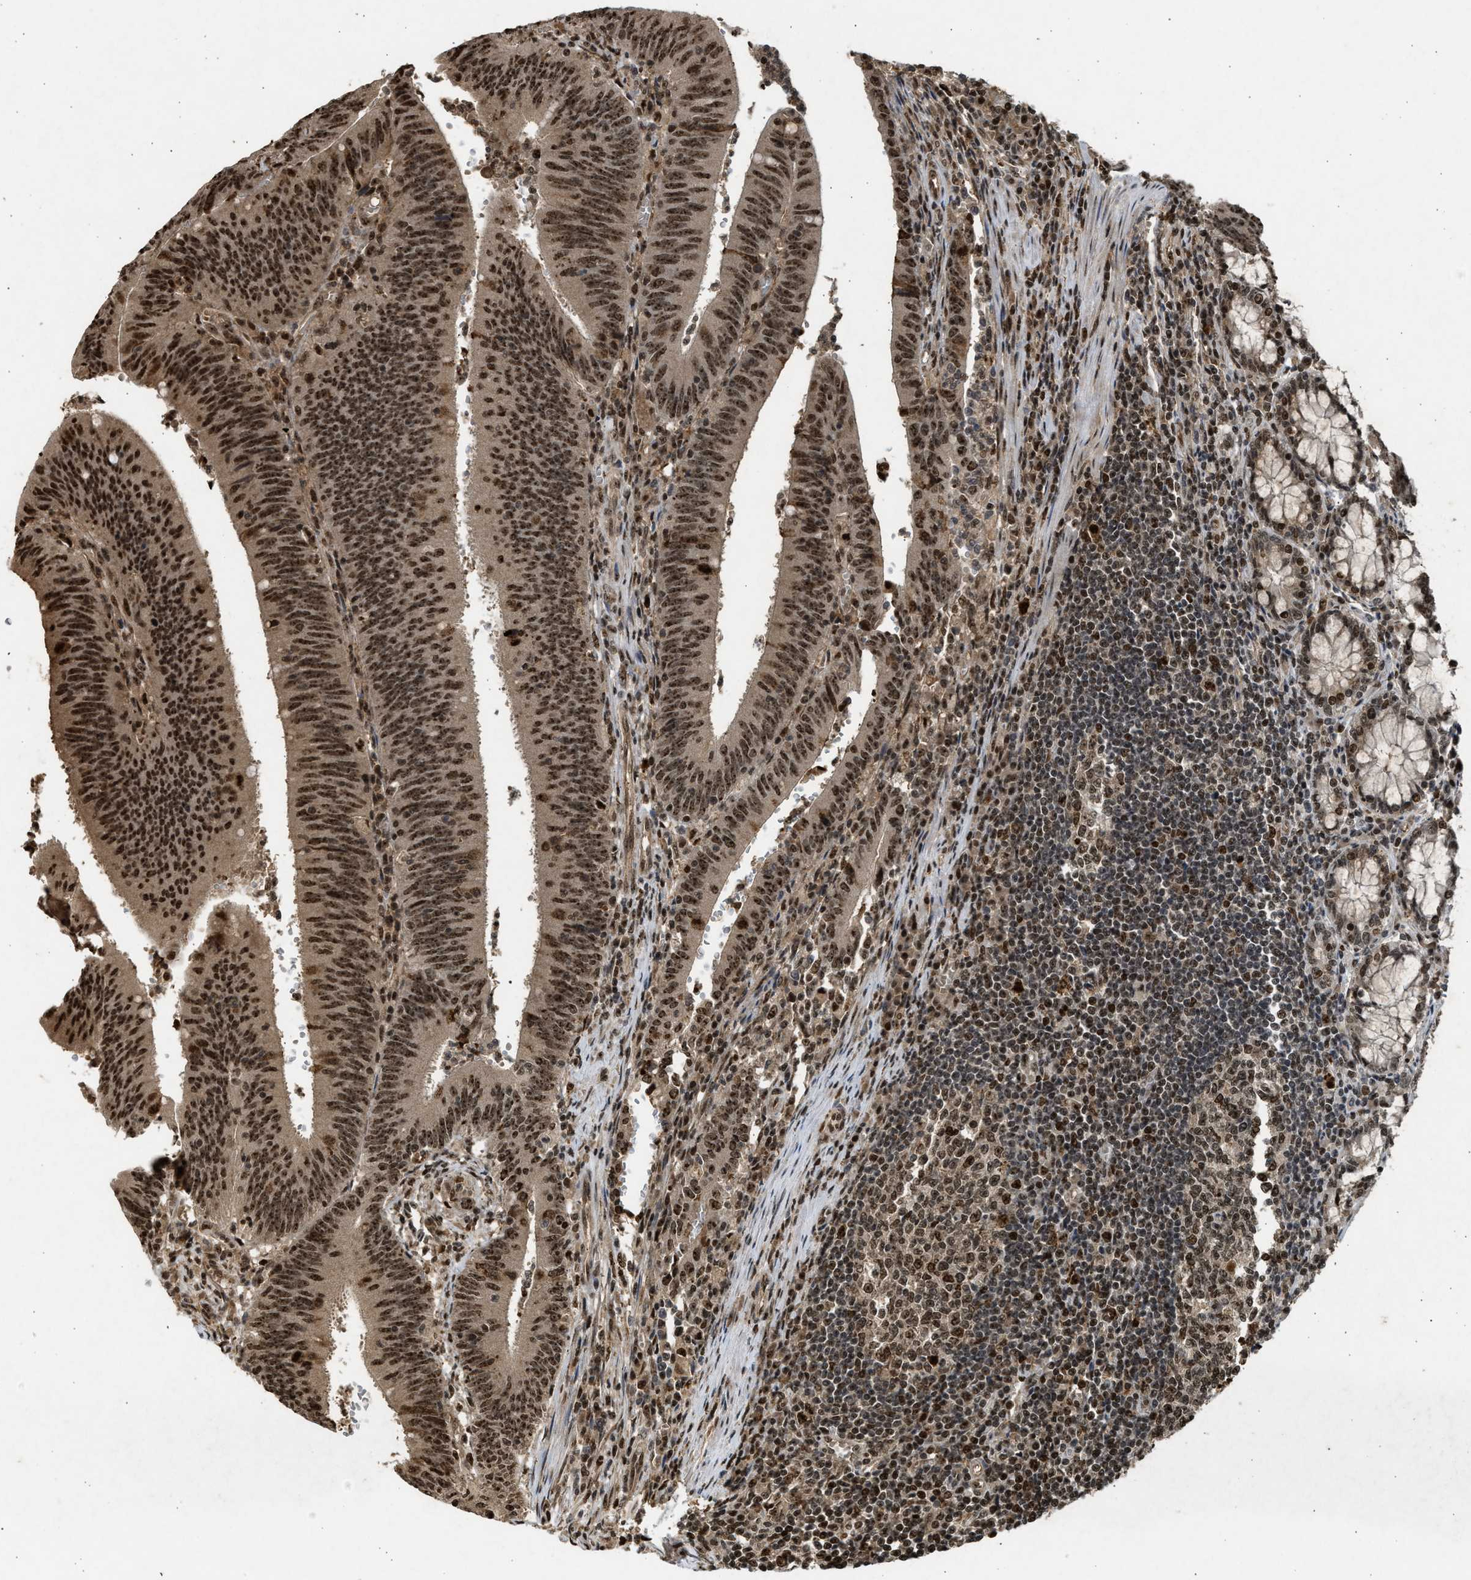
{"staining": {"intensity": "strong", "quantity": ">75%", "location": "cytoplasmic/membranous,nuclear"}, "tissue": "colorectal cancer", "cell_type": "Tumor cells", "image_type": "cancer", "snomed": [{"axis": "morphology", "description": "Normal tissue, NOS"}, {"axis": "morphology", "description": "Adenocarcinoma, NOS"}, {"axis": "topography", "description": "Rectum"}], "caption": "Immunohistochemical staining of colorectal adenocarcinoma displays strong cytoplasmic/membranous and nuclear protein positivity in about >75% of tumor cells.", "gene": "TFDP2", "patient": {"sex": "female", "age": 66}}